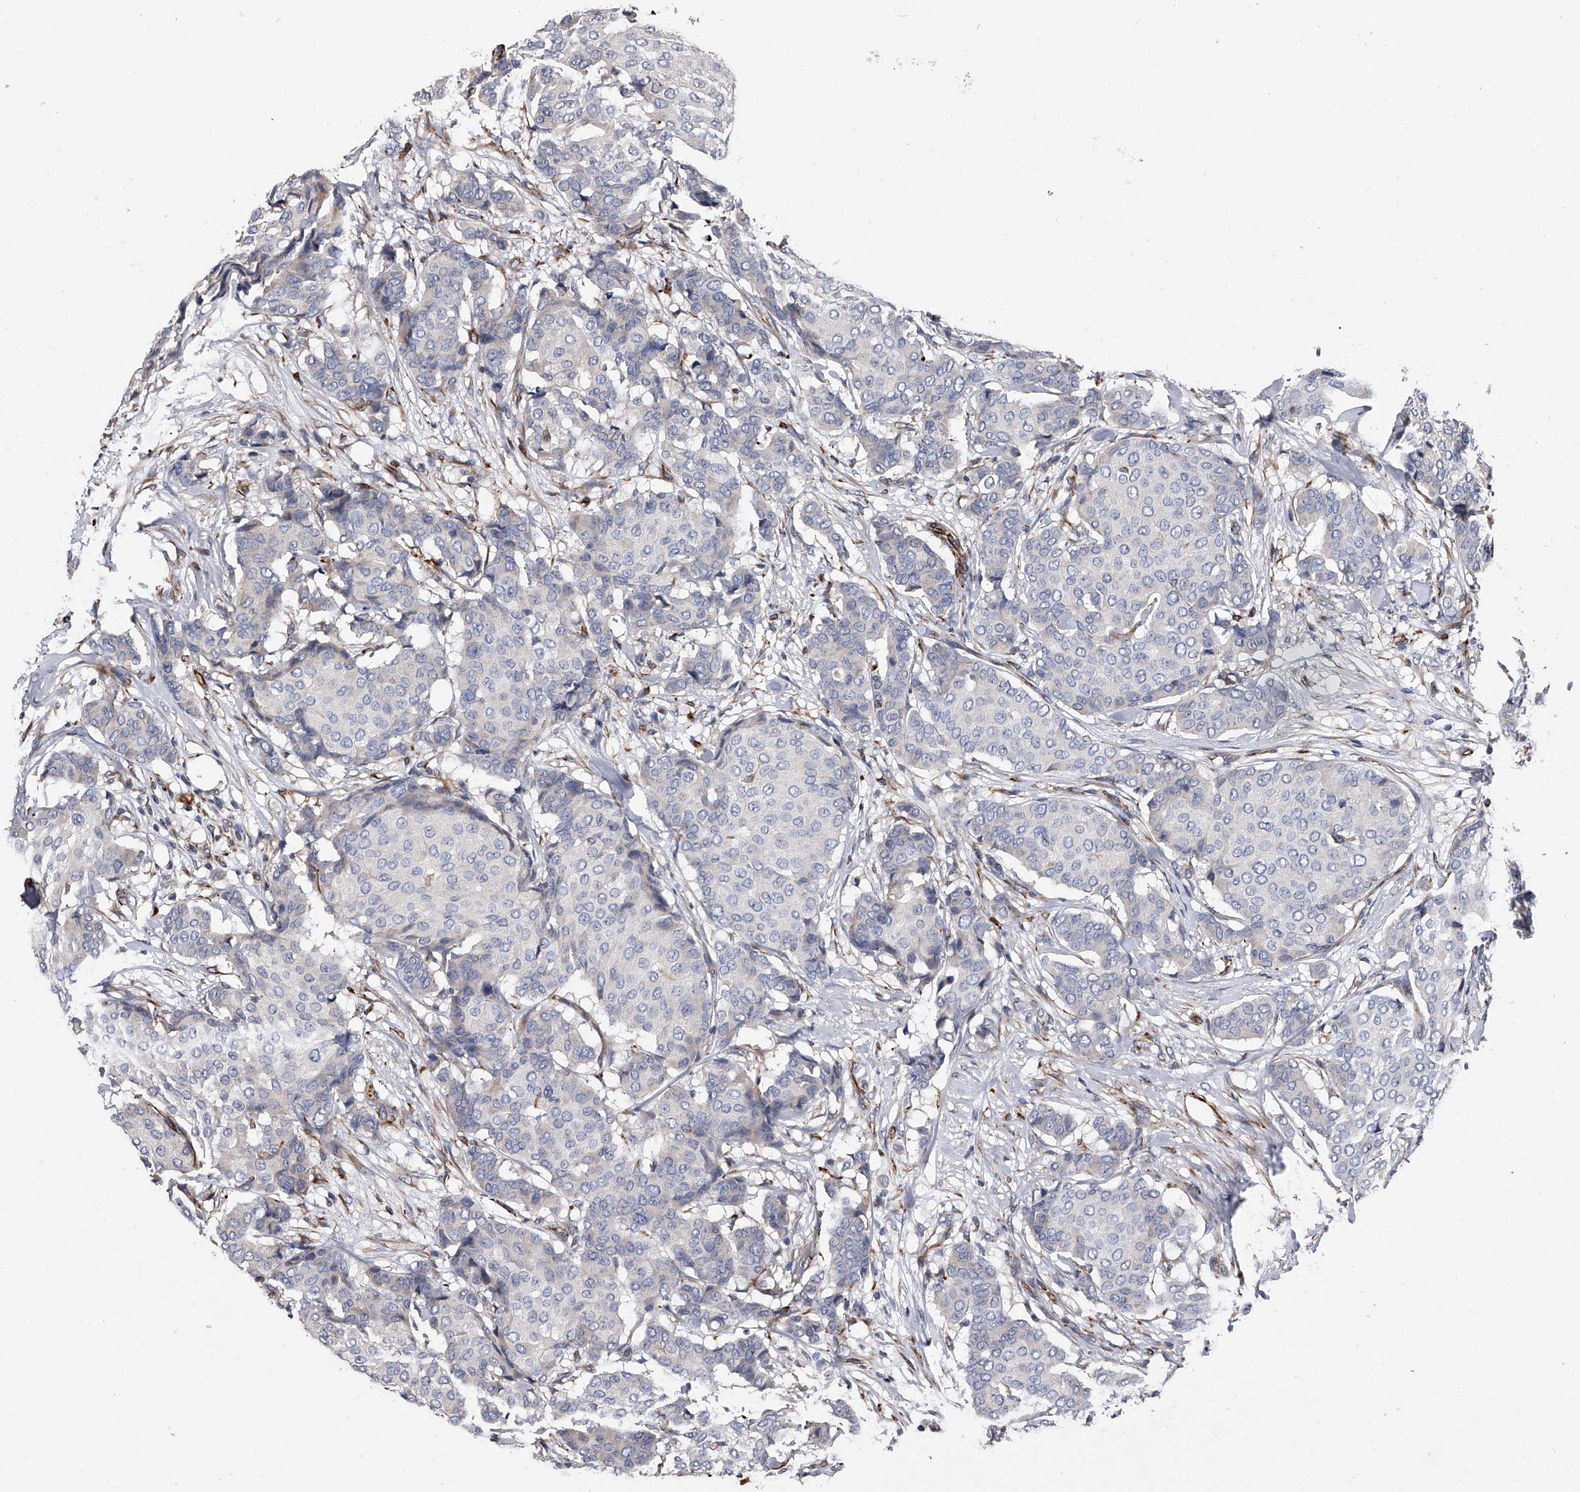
{"staining": {"intensity": "negative", "quantity": "none", "location": "none"}, "tissue": "breast cancer", "cell_type": "Tumor cells", "image_type": "cancer", "snomed": [{"axis": "morphology", "description": "Duct carcinoma"}, {"axis": "topography", "description": "Breast"}], "caption": "Immunohistochemistry (IHC) of human breast cancer (infiltrating ductal carcinoma) shows no staining in tumor cells.", "gene": "EFCAB7", "patient": {"sex": "female", "age": 75}}